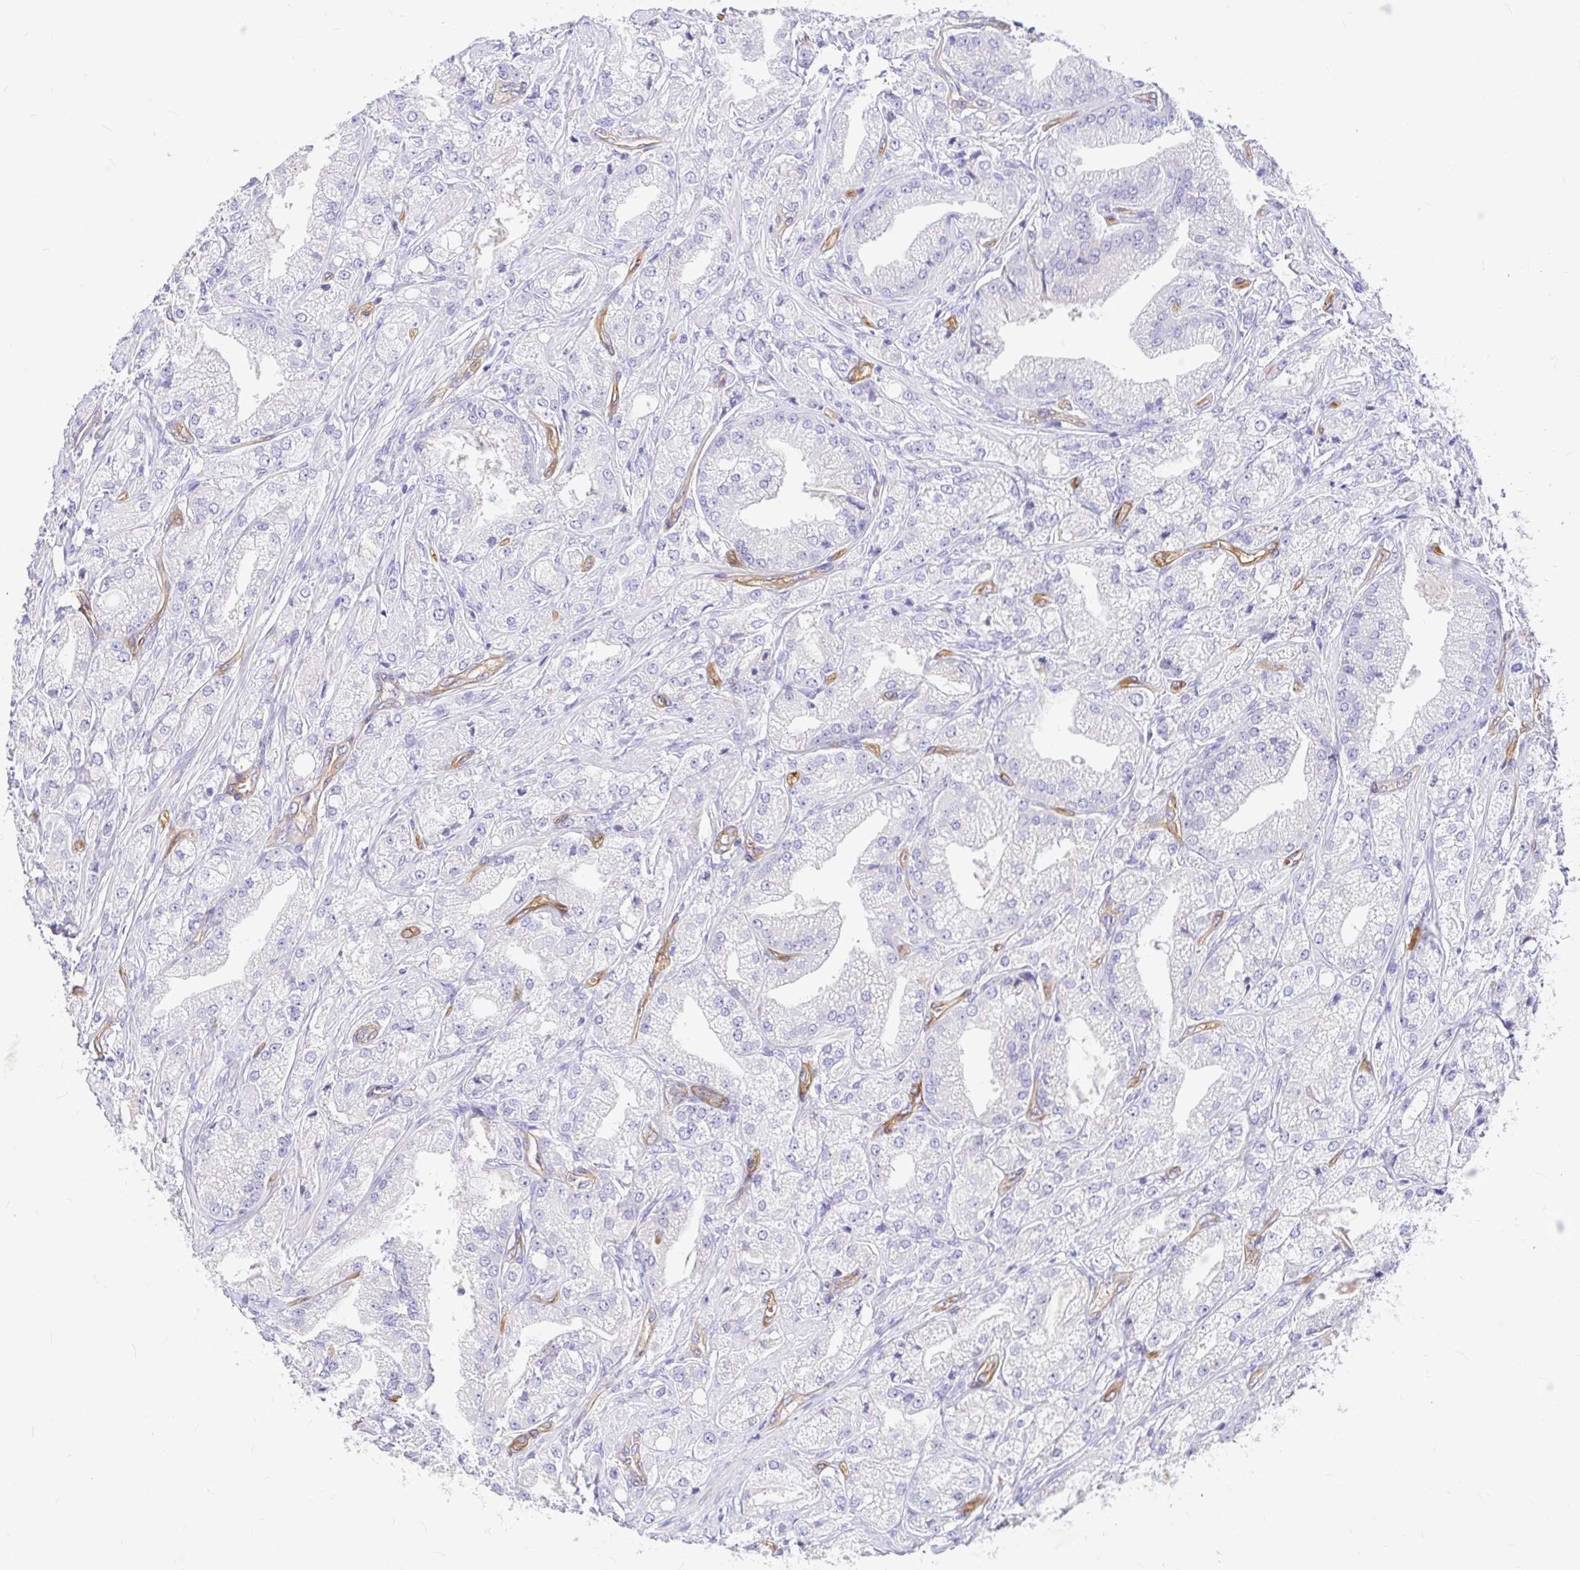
{"staining": {"intensity": "negative", "quantity": "none", "location": "none"}, "tissue": "prostate cancer", "cell_type": "Tumor cells", "image_type": "cancer", "snomed": [{"axis": "morphology", "description": "Adenocarcinoma, High grade"}, {"axis": "topography", "description": "Prostate"}], "caption": "Tumor cells show no significant positivity in prostate cancer (high-grade adenocarcinoma).", "gene": "MYO1B", "patient": {"sex": "male", "age": 61}}